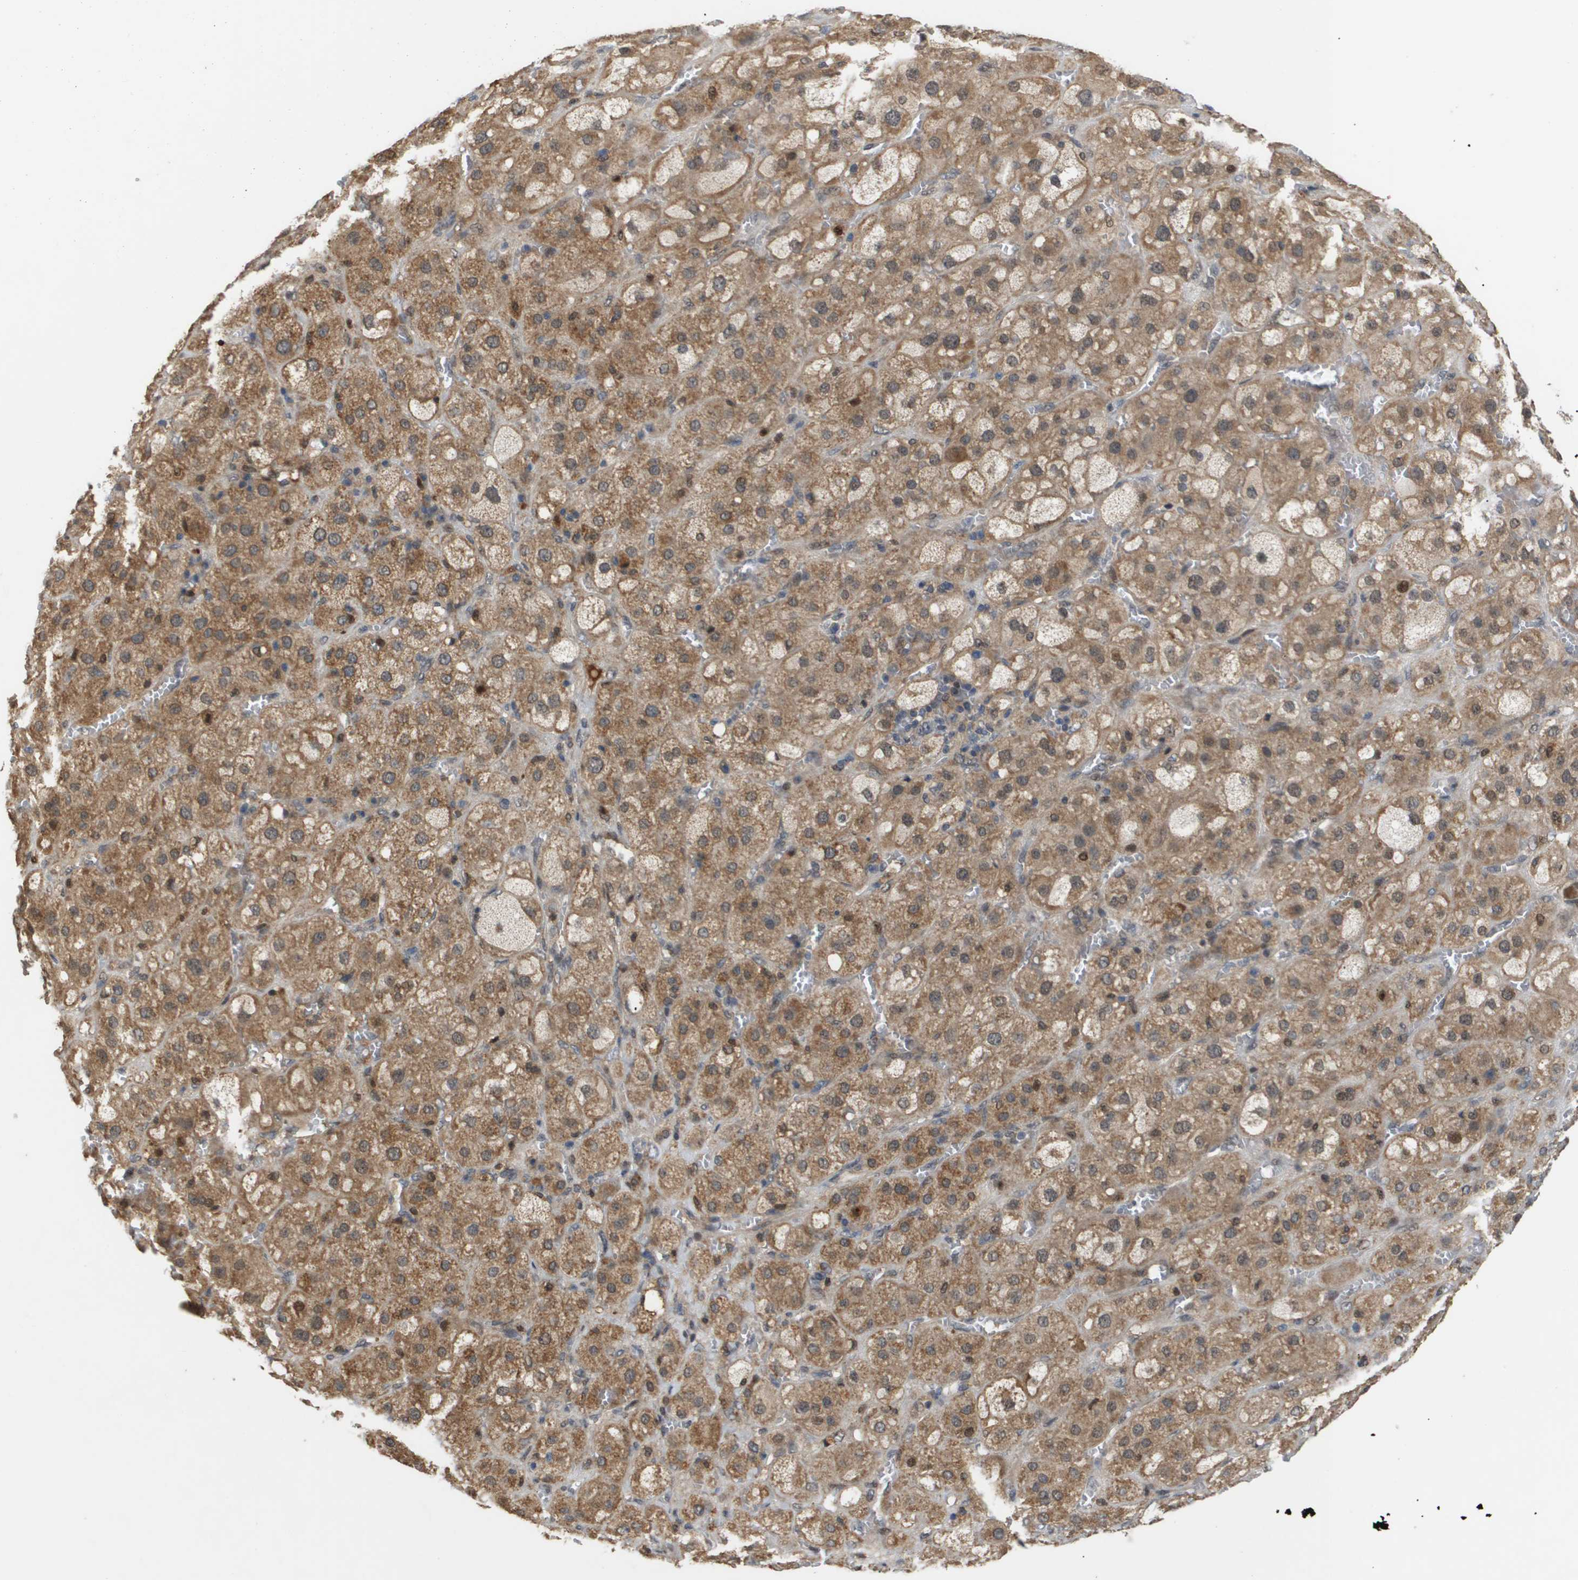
{"staining": {"intensity": "moderate", "quantity": ">75%", "location": "cytoplasmic/membranous,nuclear"}, "tissue": "adrenal gland", "cell_type": "Glandular cells", "image_type": "normal", "snomed": [{"axis": "morphology", "description": "Normal tissue, NOS"}, {"axis": "topography", "description": "Adrenal gland"}], "caption": "Unremarkable adrenal gland demonstrates moderate cytoplasmic/membranous,nuclear positivity in about >75% of glandular cells, visualized by immunohistochemistry. (Stains: DAB in brown, nuclei in blue, Microscopy: brightfield microscopy at high magnification).", "gene": "PDGFB", "patient": {"sex": "female", "age": 47}}